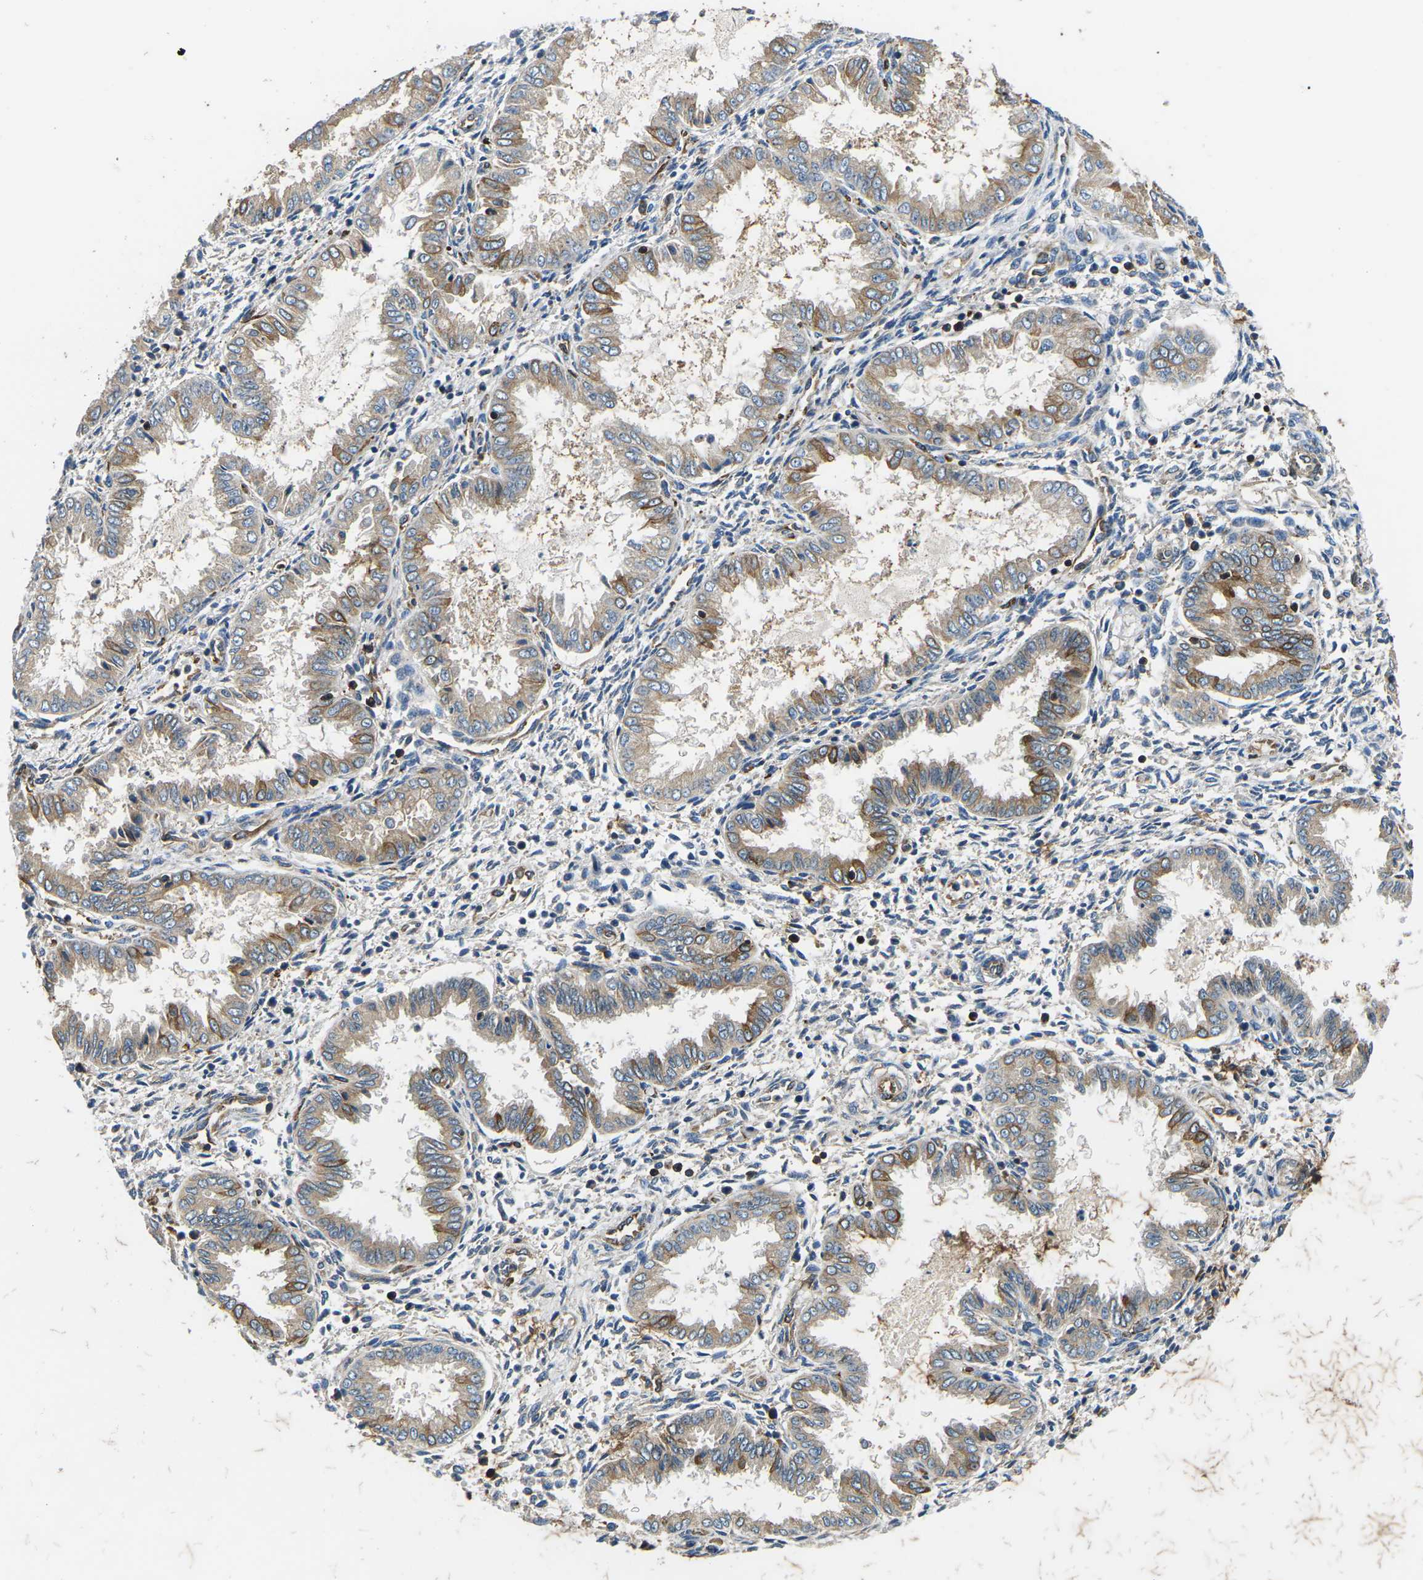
{"staining": {"intensity": "weak", "quantity": "<25%", "location": "cytoplasmic/membranous"}, "tissue": "endometrium", "cell_type": "Cells in endometrial stroma", "image_type": "normal", "snomed": [{"axis": "morphology", "description": "Normal tissue, NOS"}, {"axis": "topography", "description": "Endometrium"}], "caption": "Immunohistochemistry (IHC) histopathology image of unremarkable endometrium: human endometrium stained with DAB reveals no significant protein positivity in cells in endometrial stroma.", "gene": "KCNJ15", "patient": {"sex": "female", "age": 33}}